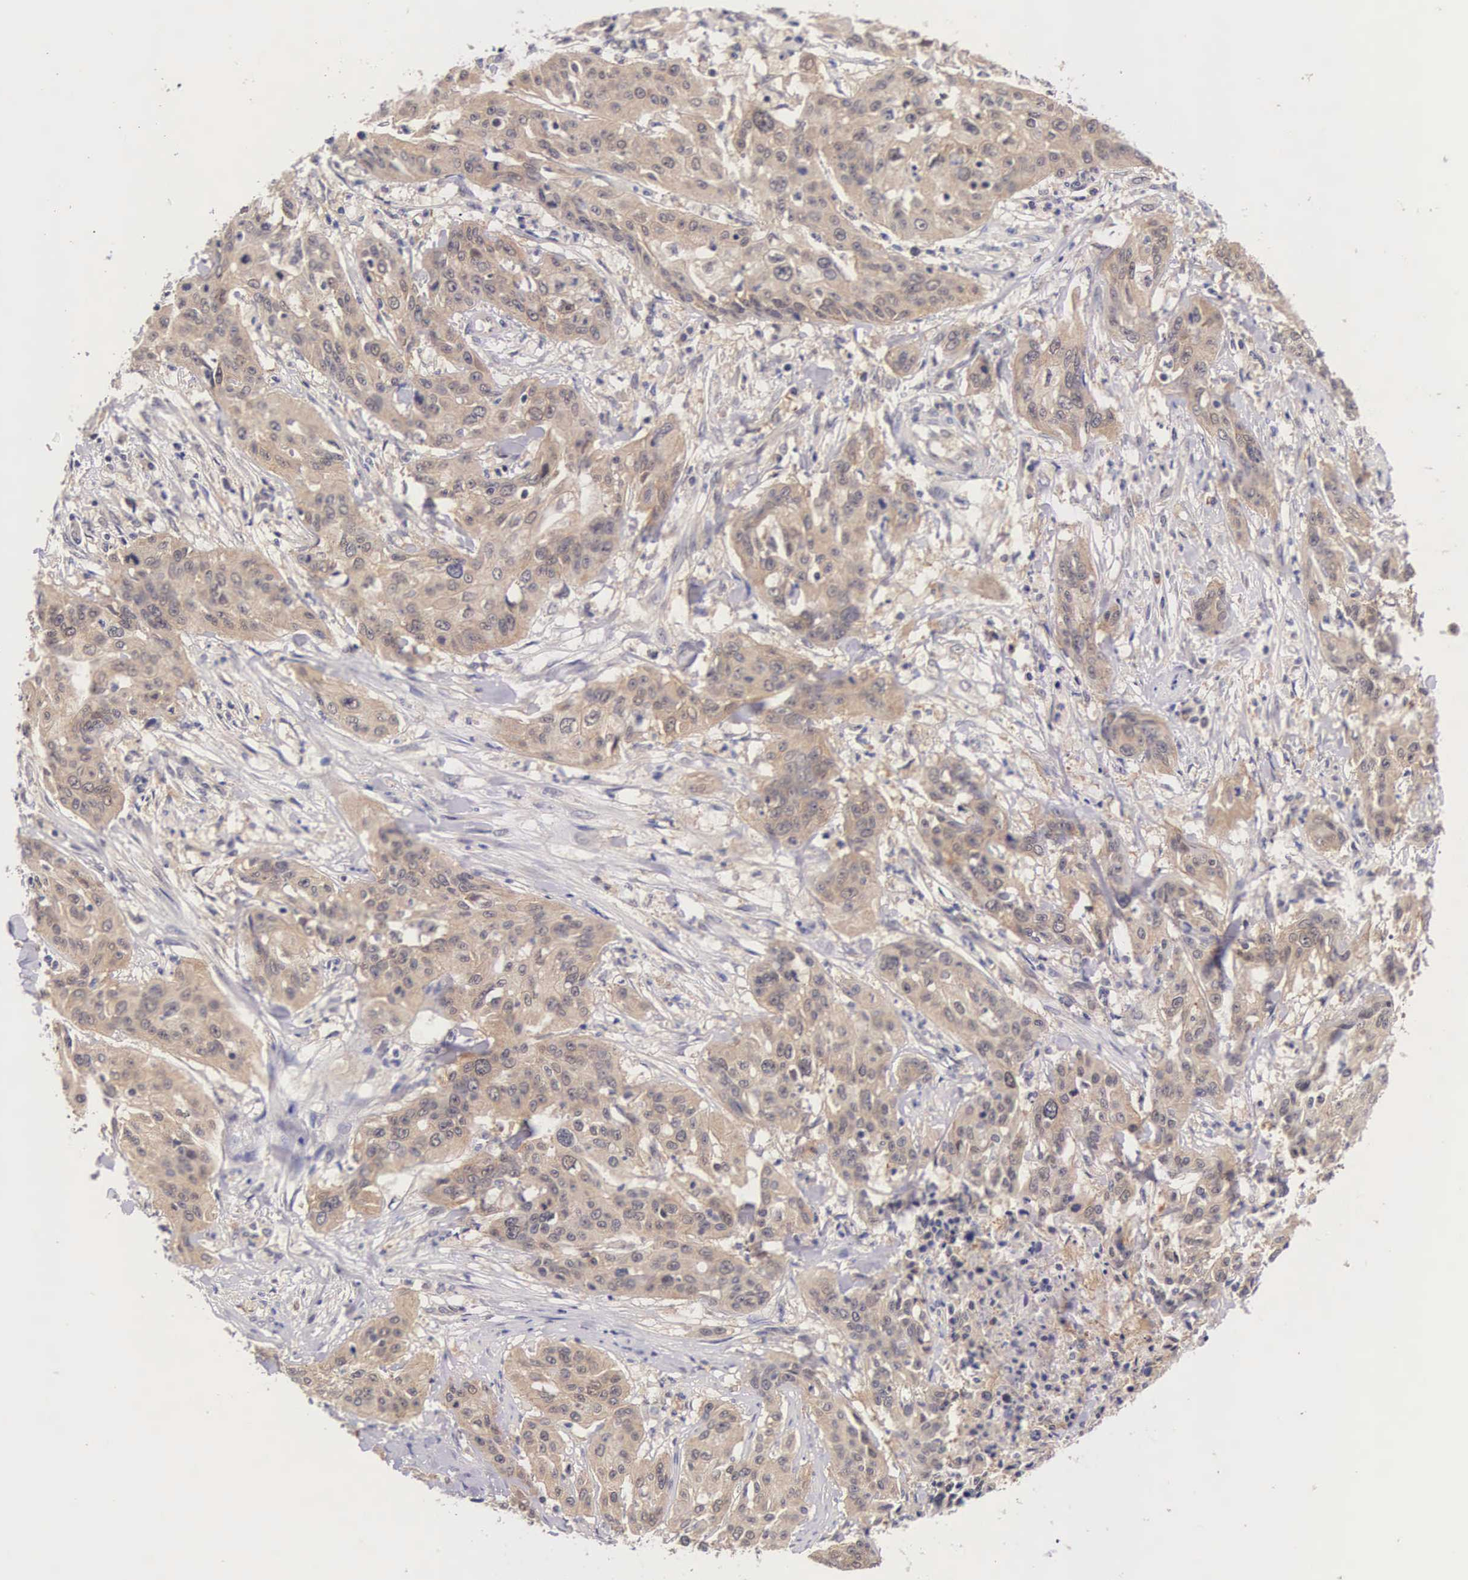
{"staining": {"intensity": "moderate", "quantity": "25%-75%", "location": "cytoplasmic/membranous"}, "tissue": "cervical cancer", "cell_type": "Tumor cells", "image_type": "cancer", "snomed": [{"axis": "morphology", "description": "Squamous cell carcinoma, NOS"}, {"axis": "topography", "description": "Cervix"}], "caption": "Immunohistochemistry (IHC) (DAB (3,3'-diaminobenzidine)) staining of human cervical cancer (squamous cell carcinoma) reveals moderate cytoplasmic/membranous protein staining in approximately 25%-75% of tumor cells. The staining was performed using DAB (3,3'-diaminobenzidine) to visualize the protein expression in brown, while the nuclei were stained in blue with hematoxylin (Magnification: 20x).", "gene": "IGBP1", "patient": {"sex": "female", "age": 41}}